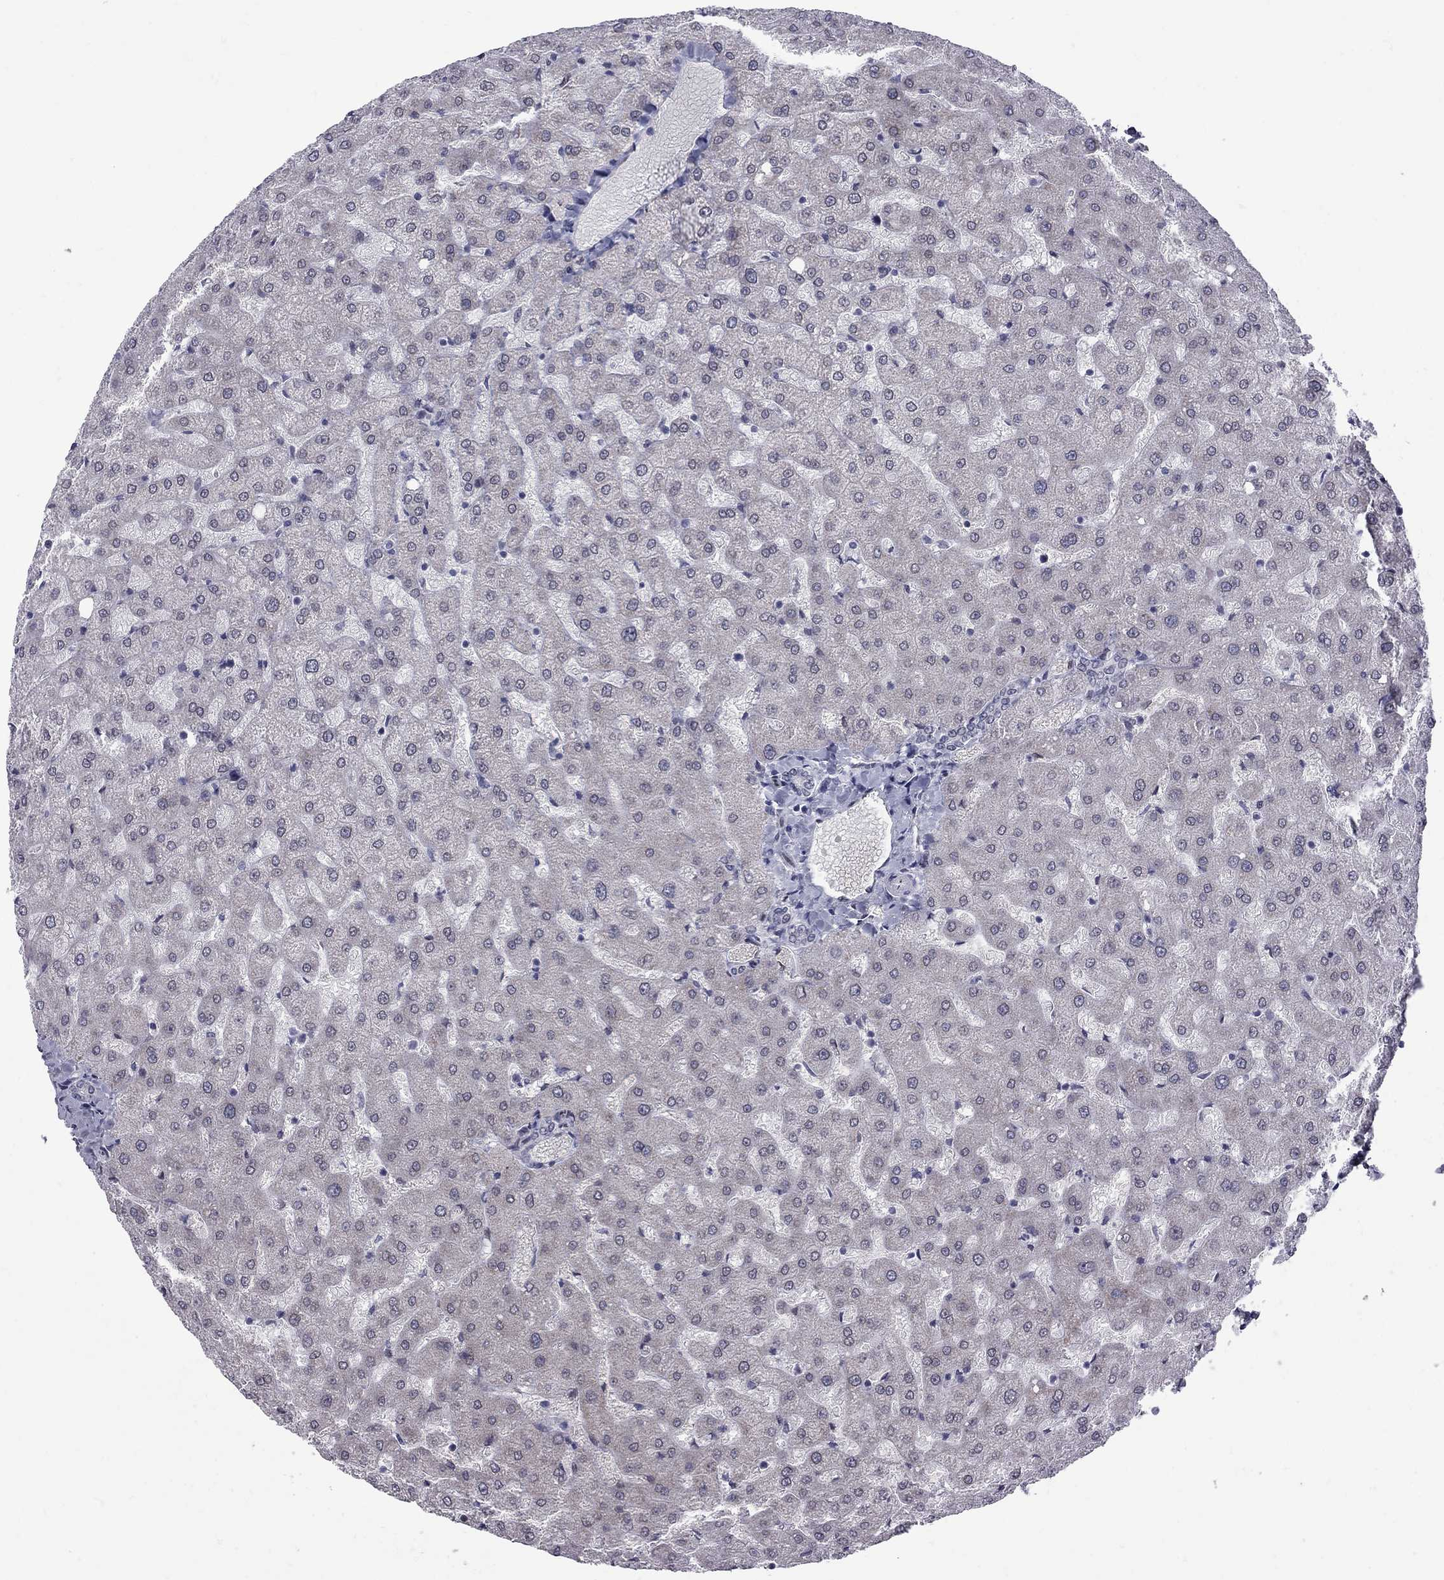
{"staining": {"intensity": "negative", "quantity": "none", "location": "none"}, "tissue": "liver", "cell_type": "Cholangiocytes", "image_type": "normal", "snomed": [{"axis": "morphology", "description": "Normal tissue, NOS"}, {"axis": "topography", "description": "Liver"}], "caption": "This is a micrograph of IHC staining of normal liver, which shows no positivity in cholangiocytes.", "gene": "CLTCL1", "patient": {"sex": "female", "age": 50}}